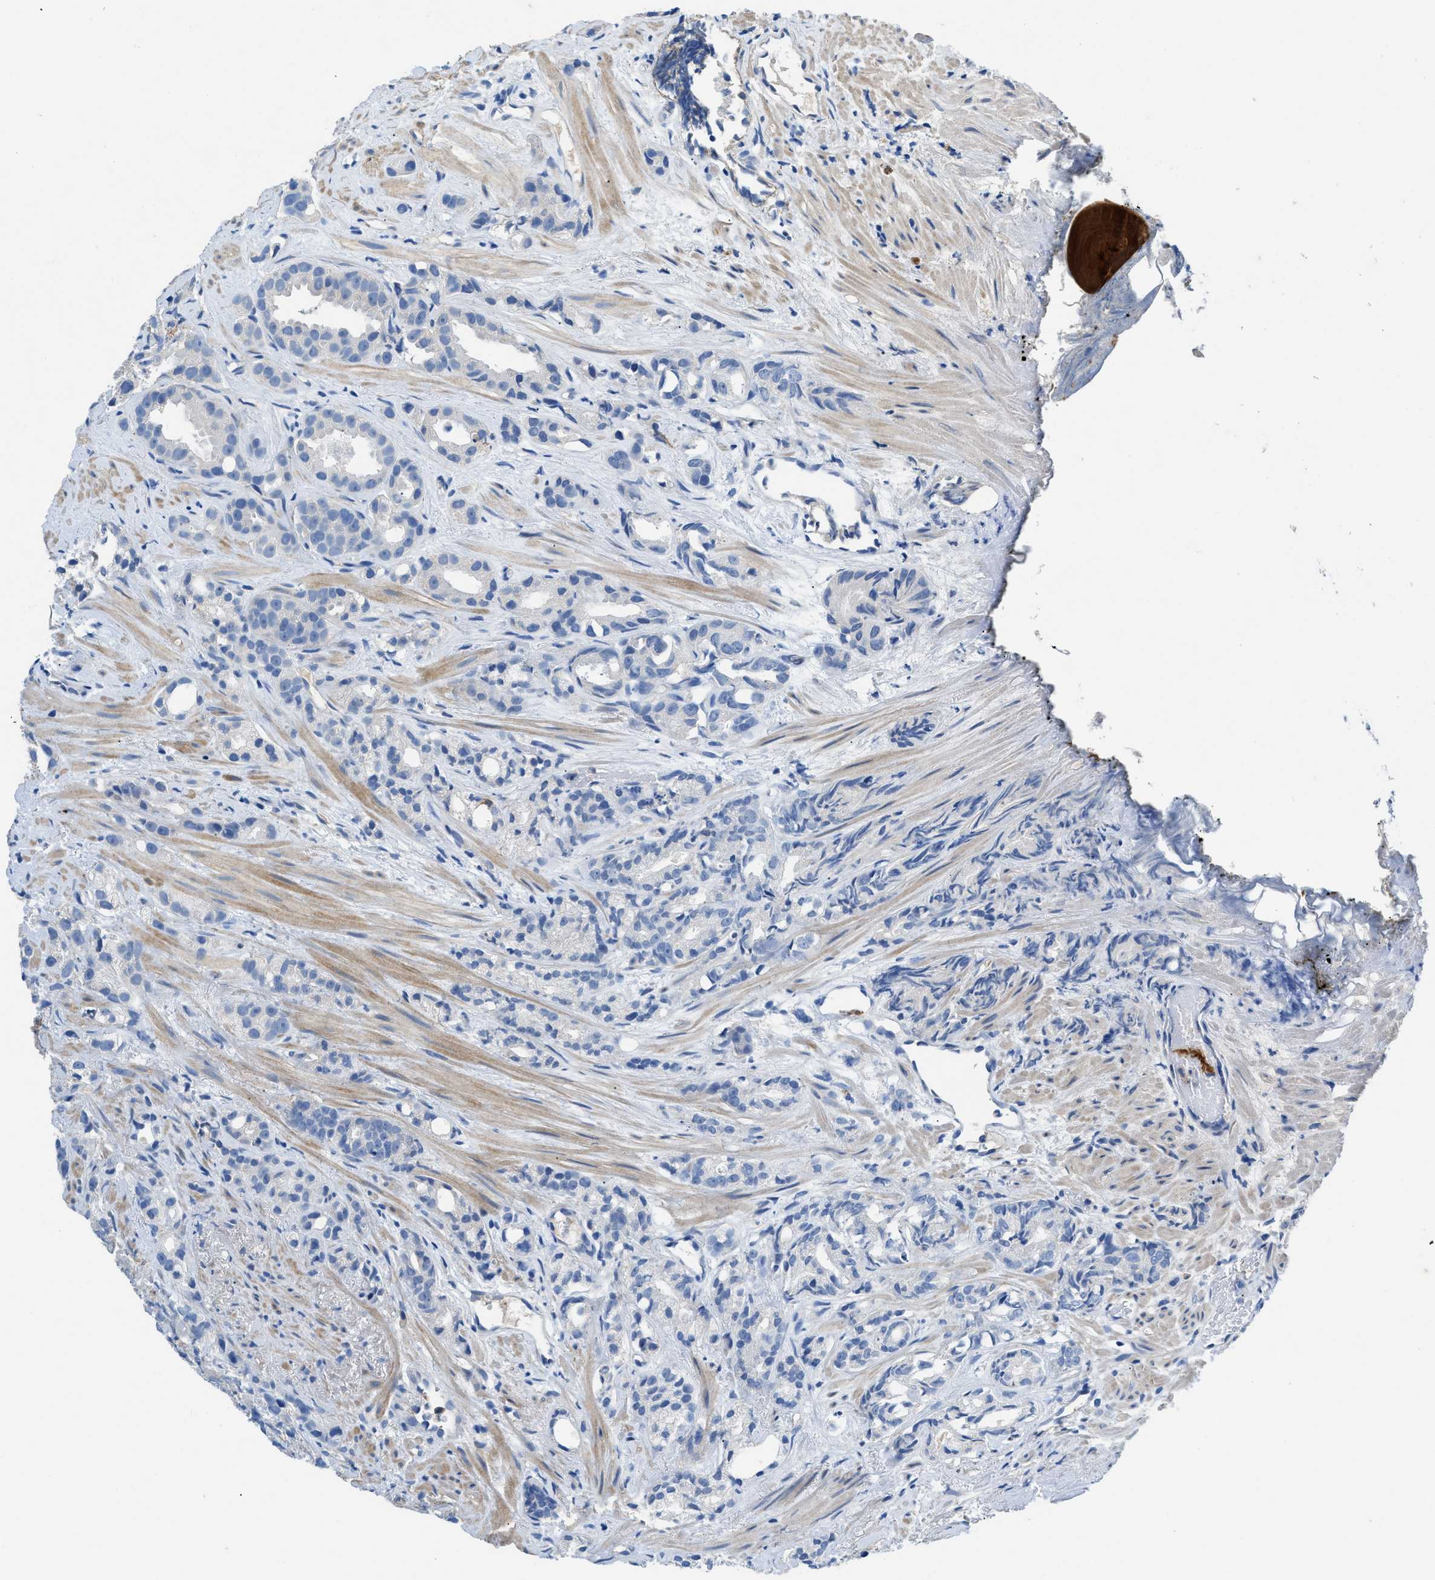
{"staining": {"intensity": "negative", "quantity": "none", "location": "none"}, "tissue": "prostate cancer", "cell_type": "Tumor cells", "image_type": "cancer", "snomed": [{"axis": "morphology", "description": "Adenocarcinoma, Low grade"}, {"axis": "topography", "description": "Prostate"}], "caption": "DAB immunohistochemical staining of human adenocarcinoma (low-grade) (prostate) shows no significant positivity in tumor cells.", "gene": "SLC10A6", "patient": {"sex": "male", "age": 89}}